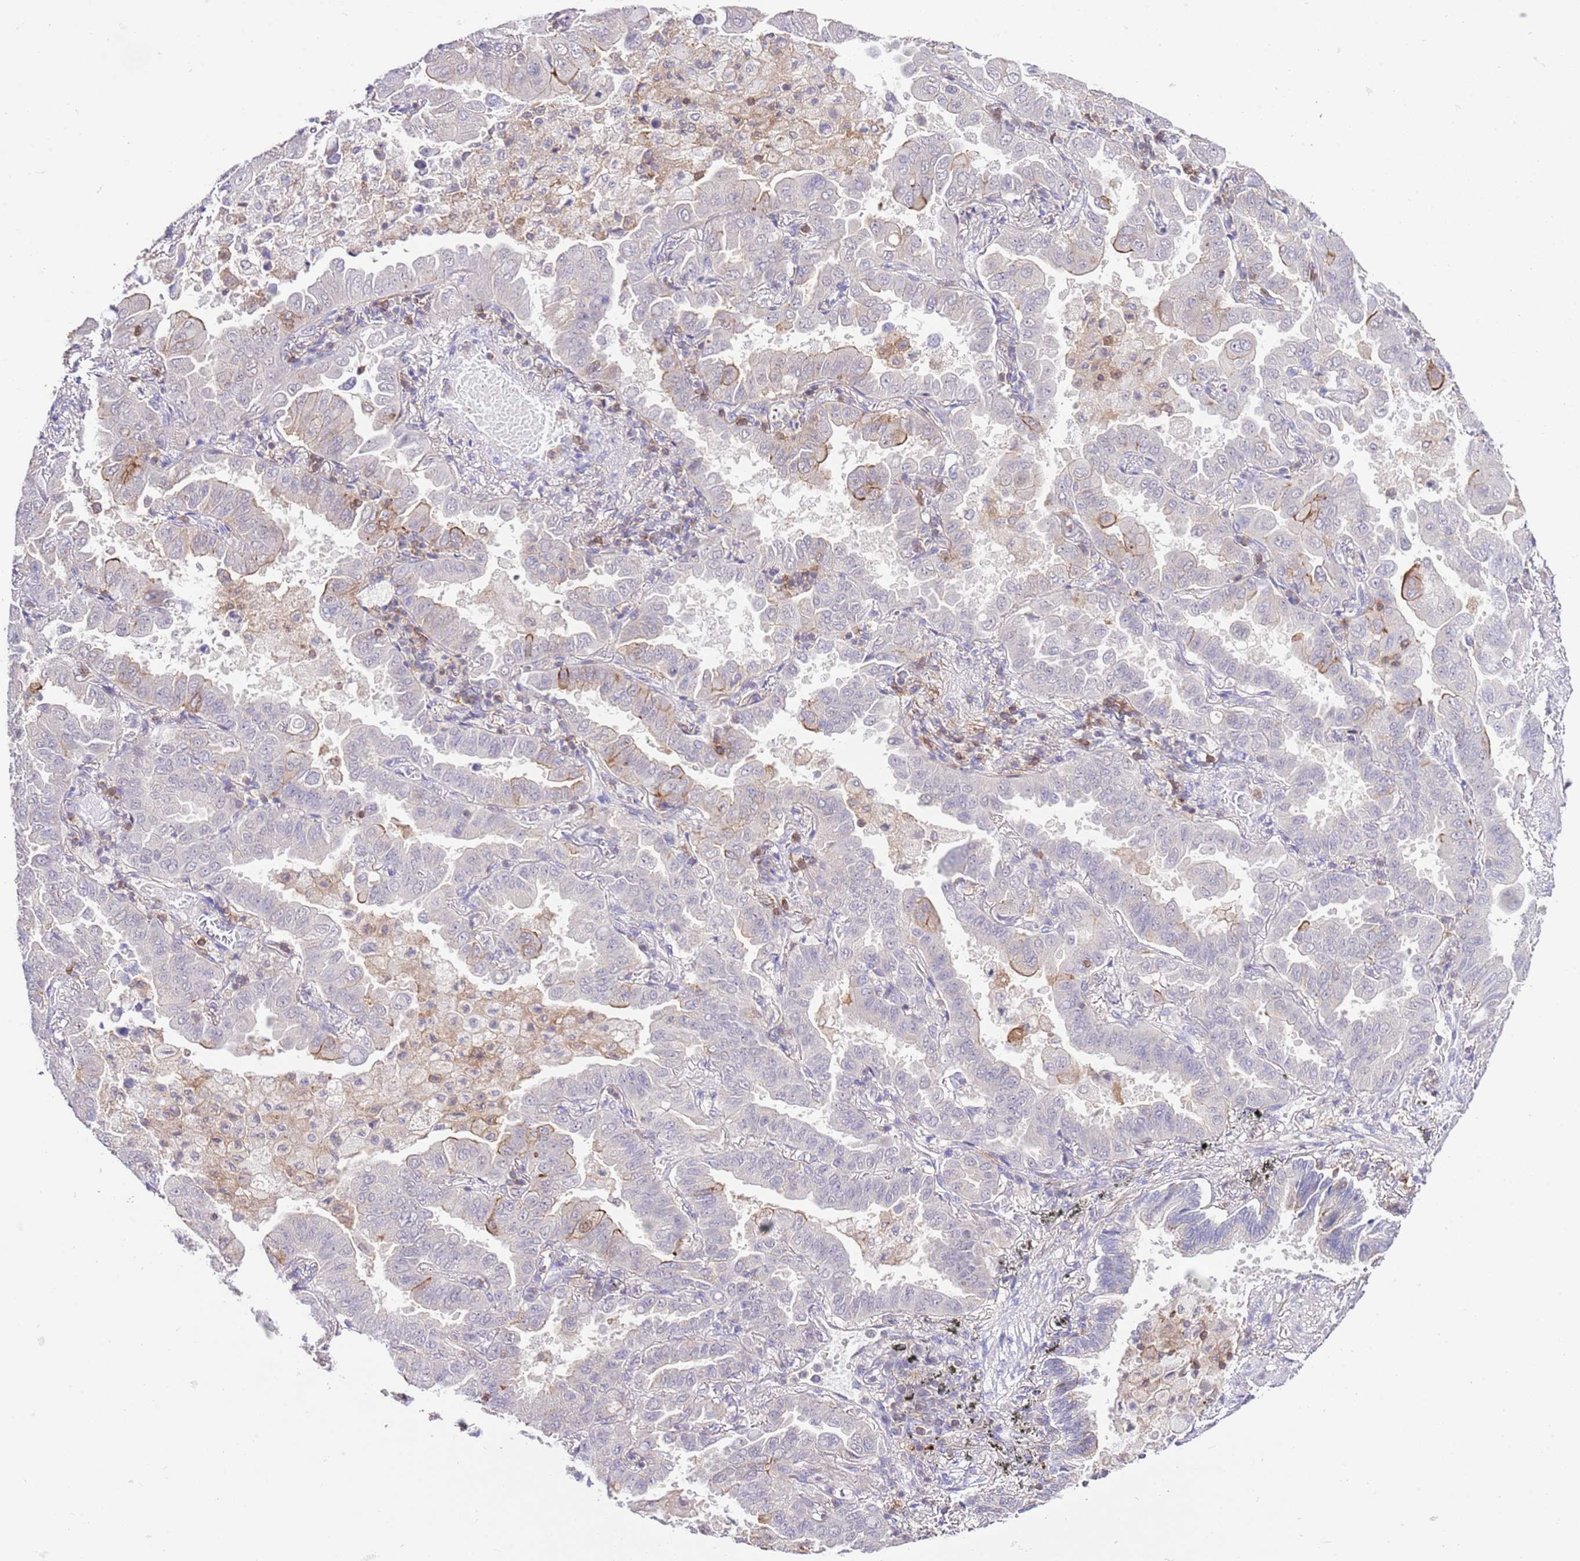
{"staining": {"intensity": "negative", "quantity": "none", "location": "none"}, "tissue": "lung cancer", "cell_type": "Tumor cells", "image_type": "cancer", "snomed": [{"axis": "morphology", "description": "Adenocarcinoma, NOS"}, {"axis": "topography", "description": "Lung"}], "caption": "DAB (3,3'-diaminobenzidine) immunohistochemical staining of adenocarcinoma (lung) reveals no significant positivity in tumor cells.", "gene": "EFHD1", "patient": {"sex": "male", "age": 64}}